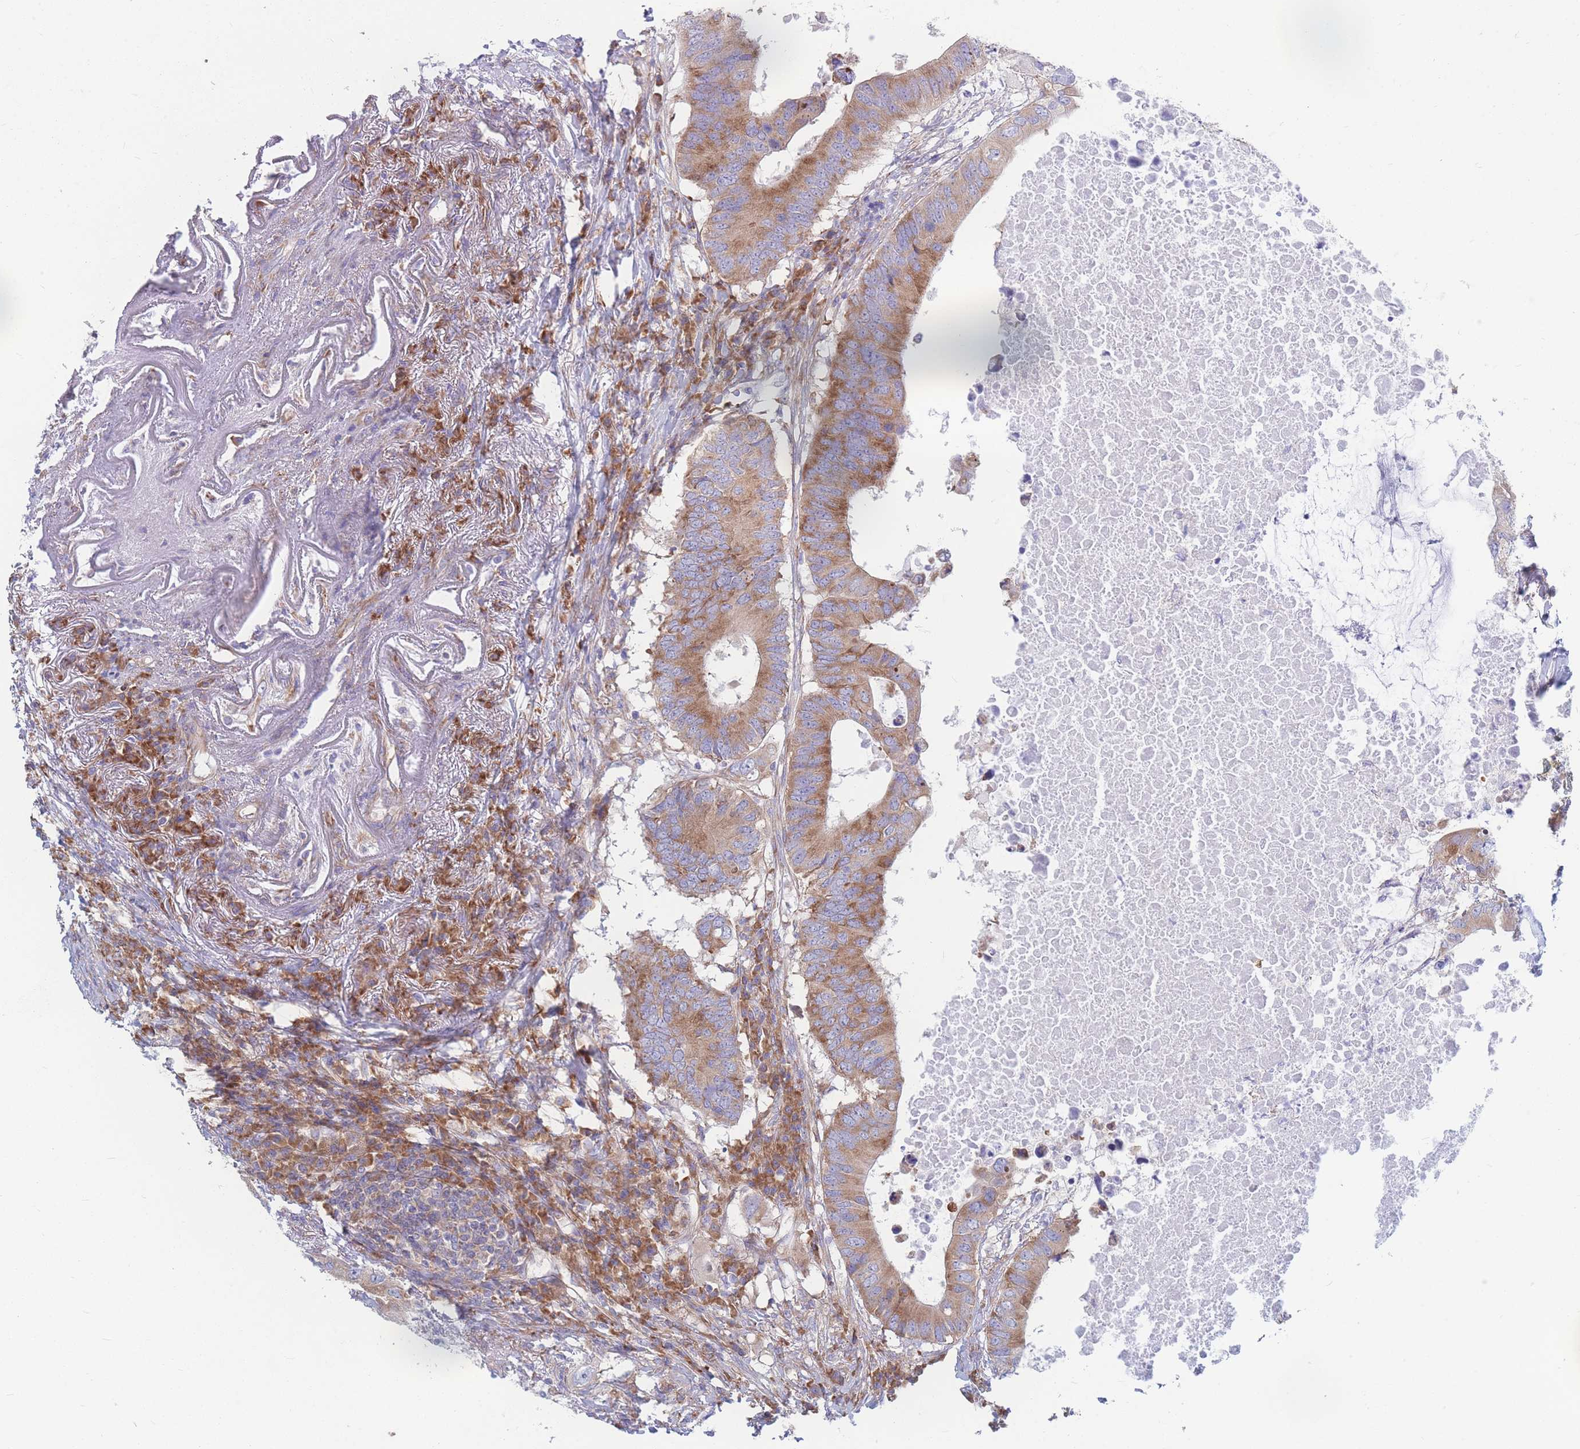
{"staining": {"intensity": "moderate", "quantity": ">75%", "location": "cytoplasmic/membranous"}, "tissue": "colorectal cancer", "cell_type": "Tumor cells", "image_type": "cancer", "snomed": [{"axis": "morphology", "description": "Adenocarcinoma, NOS"}, {"axis": "topography", "description": "Colon"}], "caption": "The image demonstrates staining of colorectal cancer (adenocarcinoma), revealing moderate cytoplasmic/membranous protein positivity (brown color) within tumor cells. (Stains: DAB (3,3'-diaminobenzidine) in brown, nuclei in blue, Microscopy: brightfield microscopy at high magnification).", "gene": "RPL8", "patient": {"sex": "male", "age": 71}}